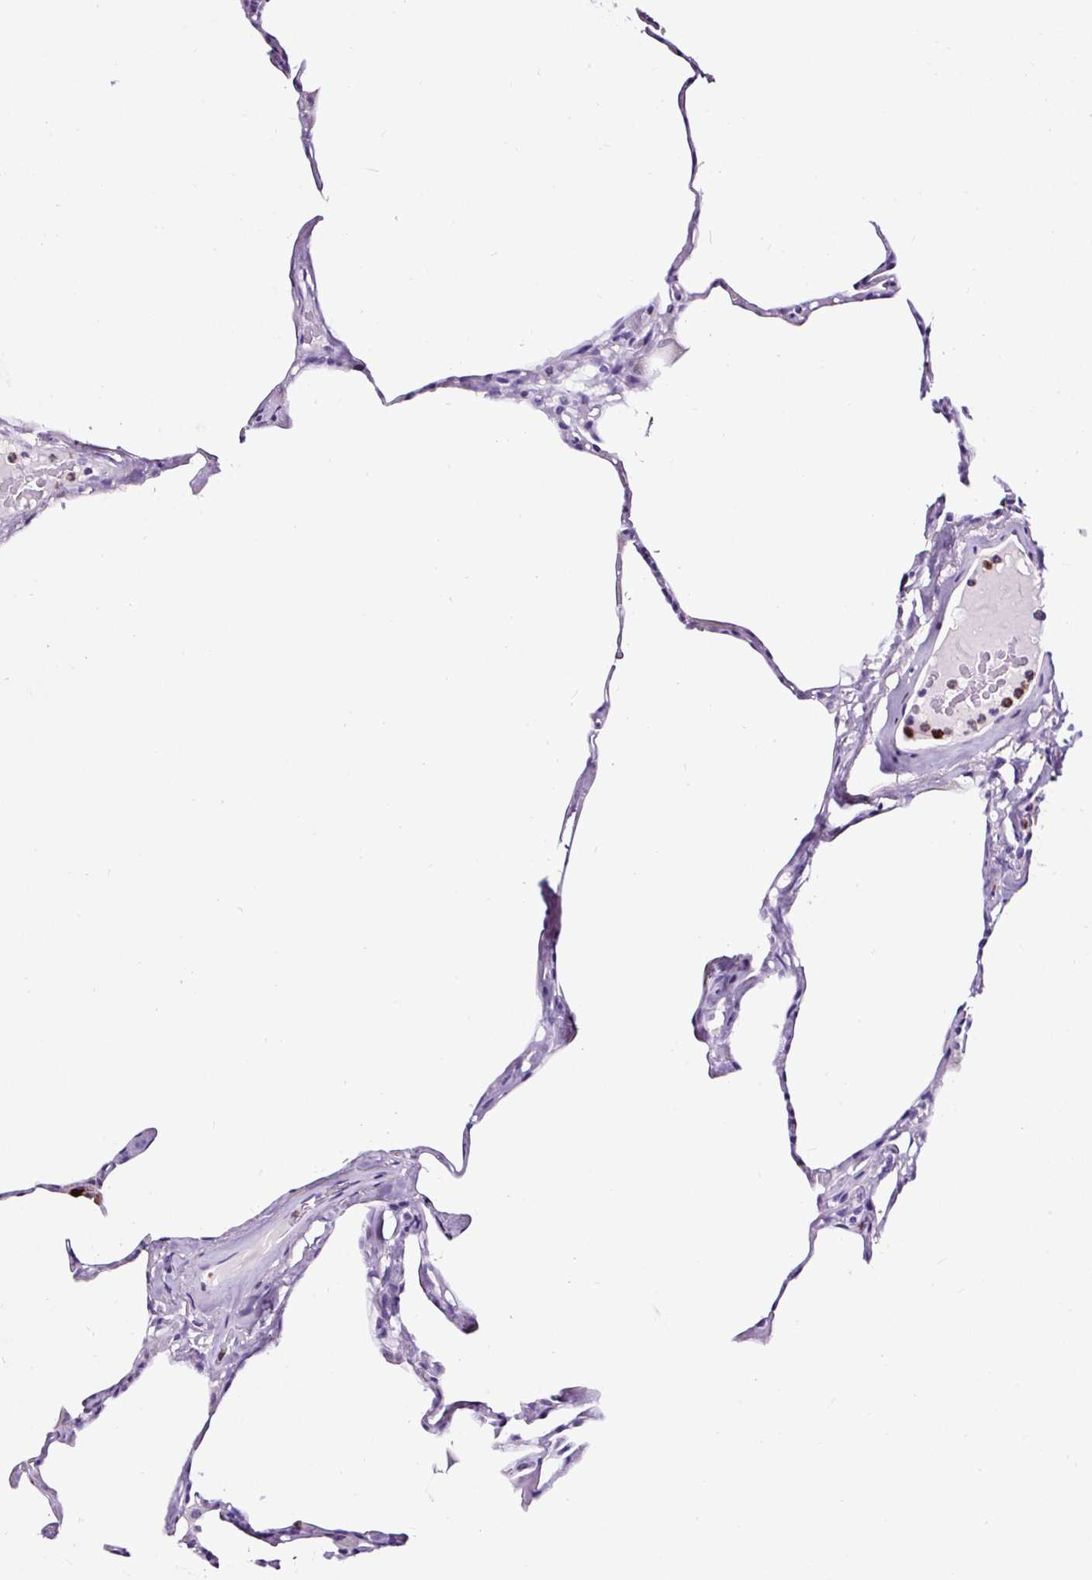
{"staining": {"intensity": "negative", "quantity": "none", "location": "none"}, "tissue": "lung", "cell_type": "Alveolar cells", "image_type": "normal", "snomed": [{"axis": "morphology", "description": "Normal tissue, NOS"}, {"axis": "topography", "description": "Lung"}], "caption": "This is an immunohistochemistry image of unremarkable human lung. There is no positivity in alveolar cells.", "gene": "SLC7A8", "patient": {"sex": "male", "age": 65}}